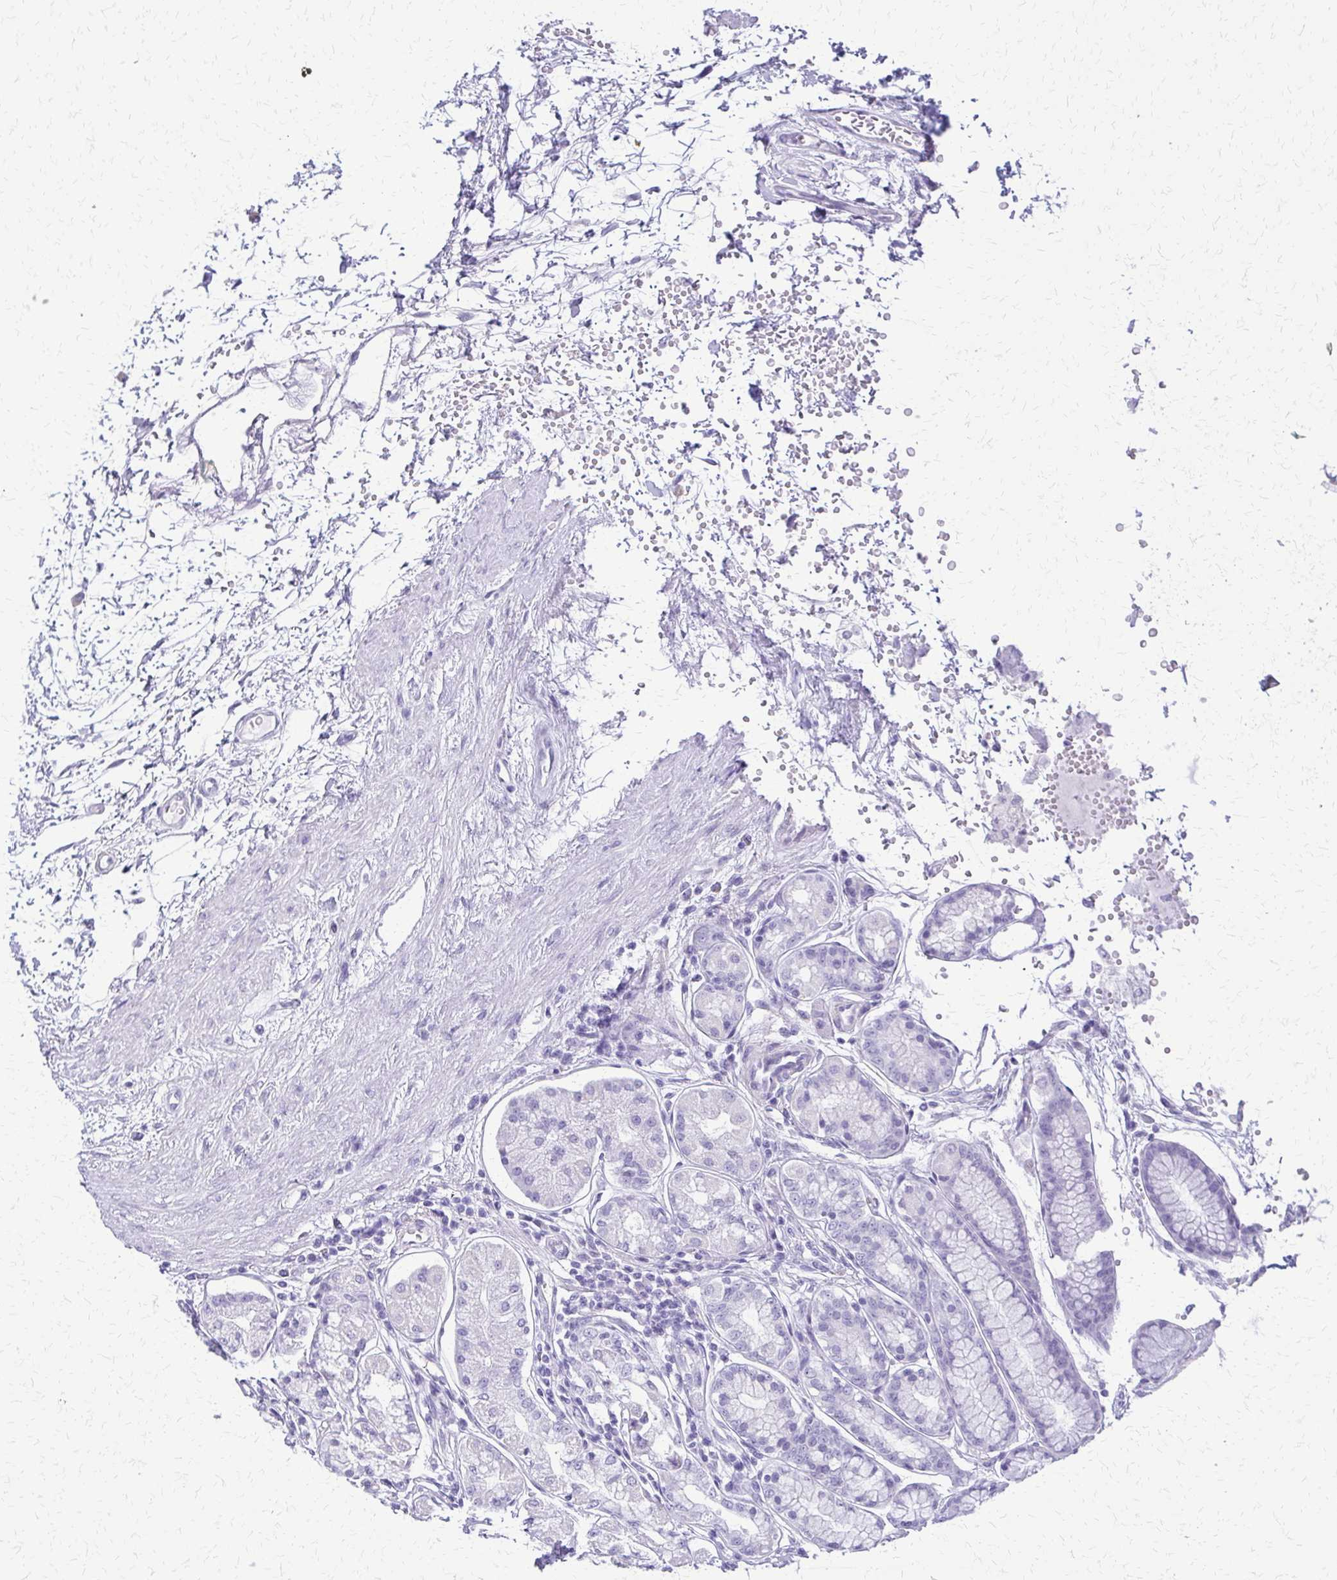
{"staining": {"intensity": "negative", "quantity": "none", "location": "none"}, "tissue": "stomach", "cell_type": "Glandular cells", "image_type": "normal", "snomed": [{"axis": "morphology", "description": "Normal tissue, NOS"}, {"axis": "topography", "description": "Stomach"}, {"axis": "topography", "description": "Stomach, lower"}], "caption": "High power microscopy image of an immunohistochemistry histopathology image of benign stomach, revealing no significant positivity in glandular cells. (Stains: DAB IHC with hematoxylin counter stain, Microscopy: brightfield microscopy at high magnification).", "gene": "FAM162B", "patient": {"sex": "male", "age": 76}}